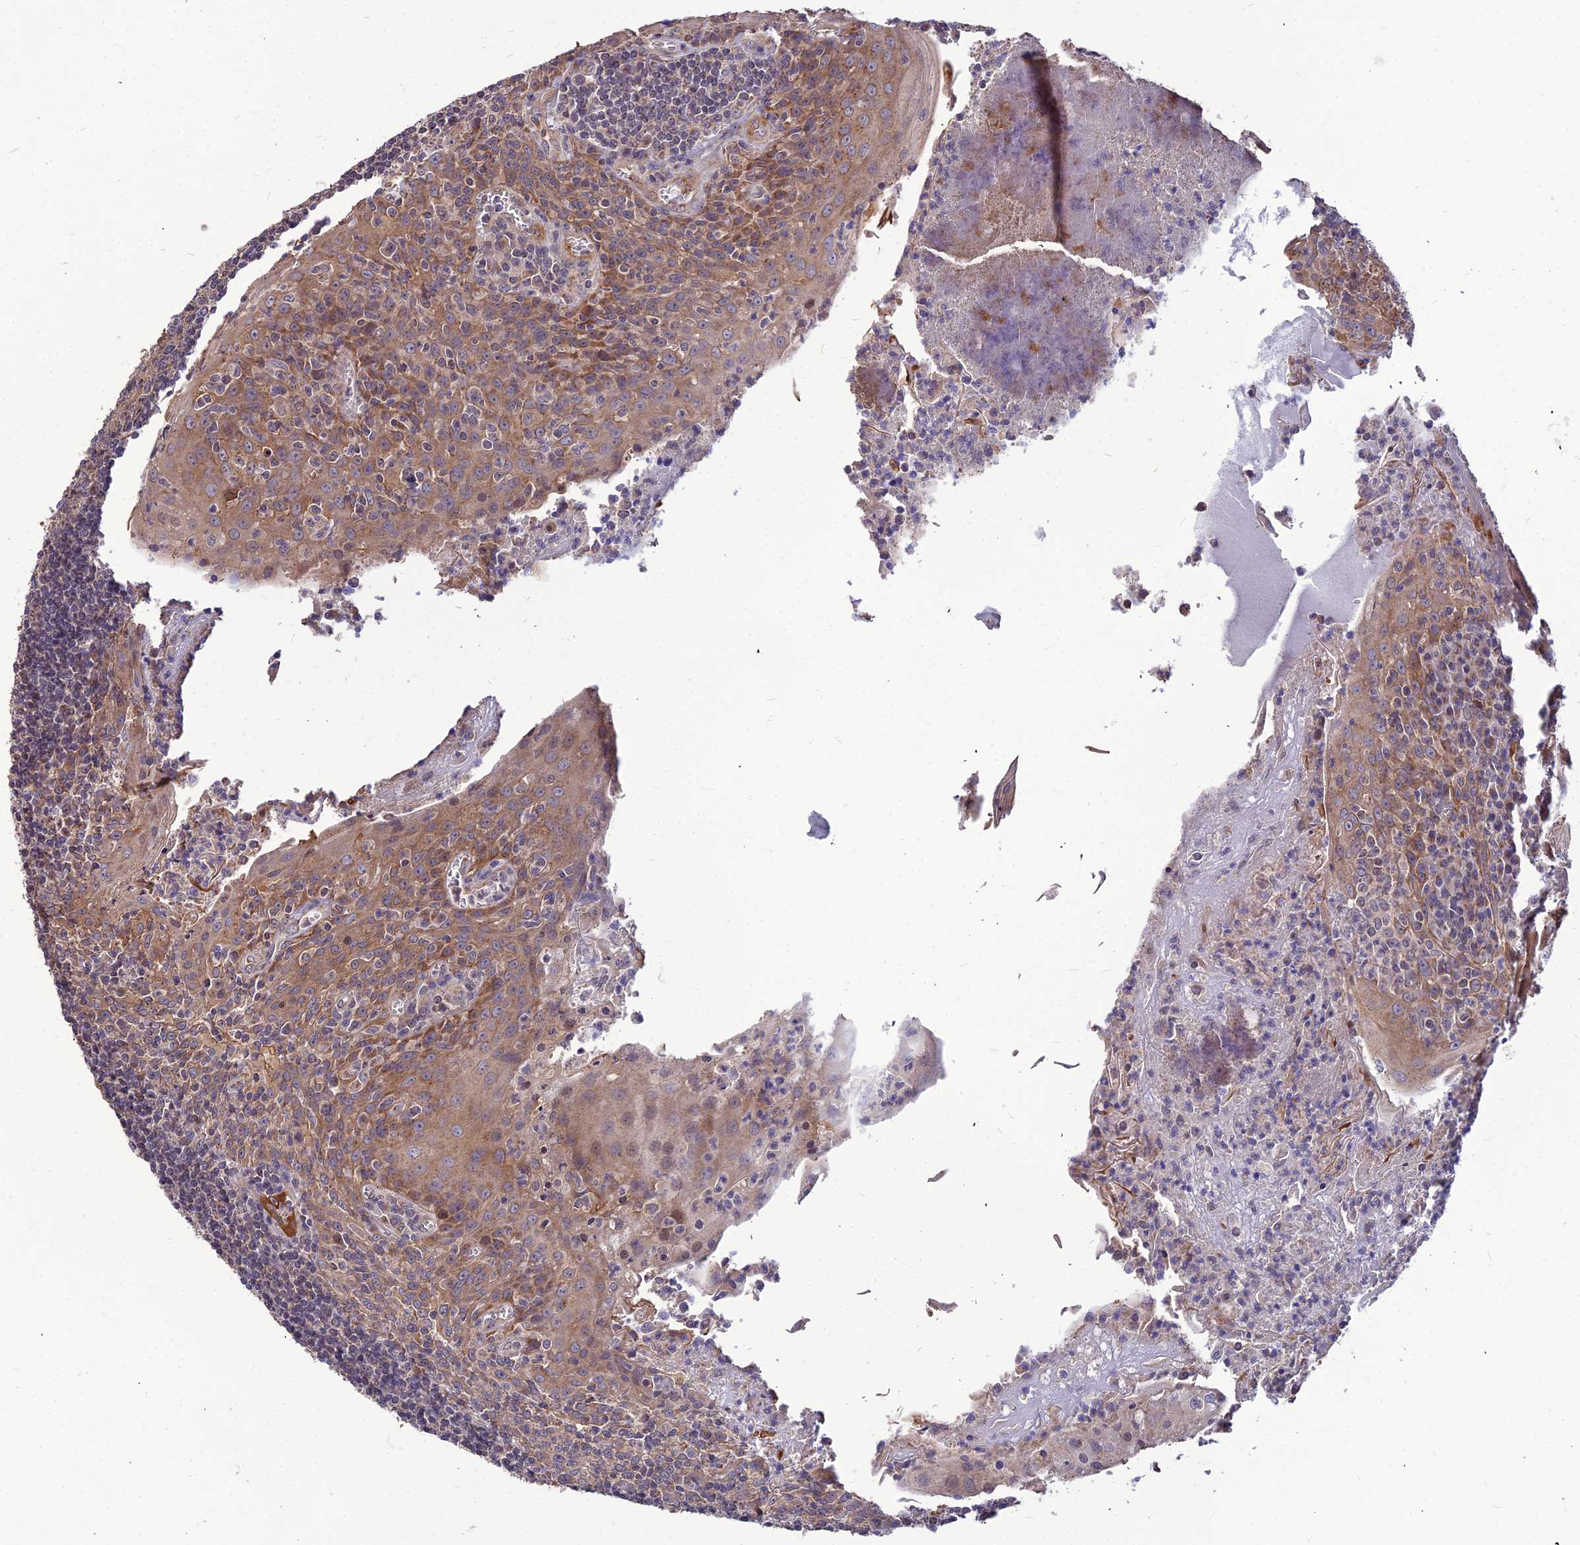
{"staining": {"intensity": "weak", "quantity": "25%-75%", "location": "cytoplasmic/membranous"}, "tissue": "tonsil", "cell_type": "Germinal center cells", "image_type": "normal", "snomed": [{"axis": "morphology", "description": "Normal tissue, NOS"}, {"axis": "topography", "description": "Tonsil"}], "caption": "Immunohistochemistry of benign tonsil displays low levels of weak cytoplasmic/membranous expression in approximately 25%-75% of germinal center cells.", "gene": "LEKR1", "patient": {"sex": "male", "age": 27}}